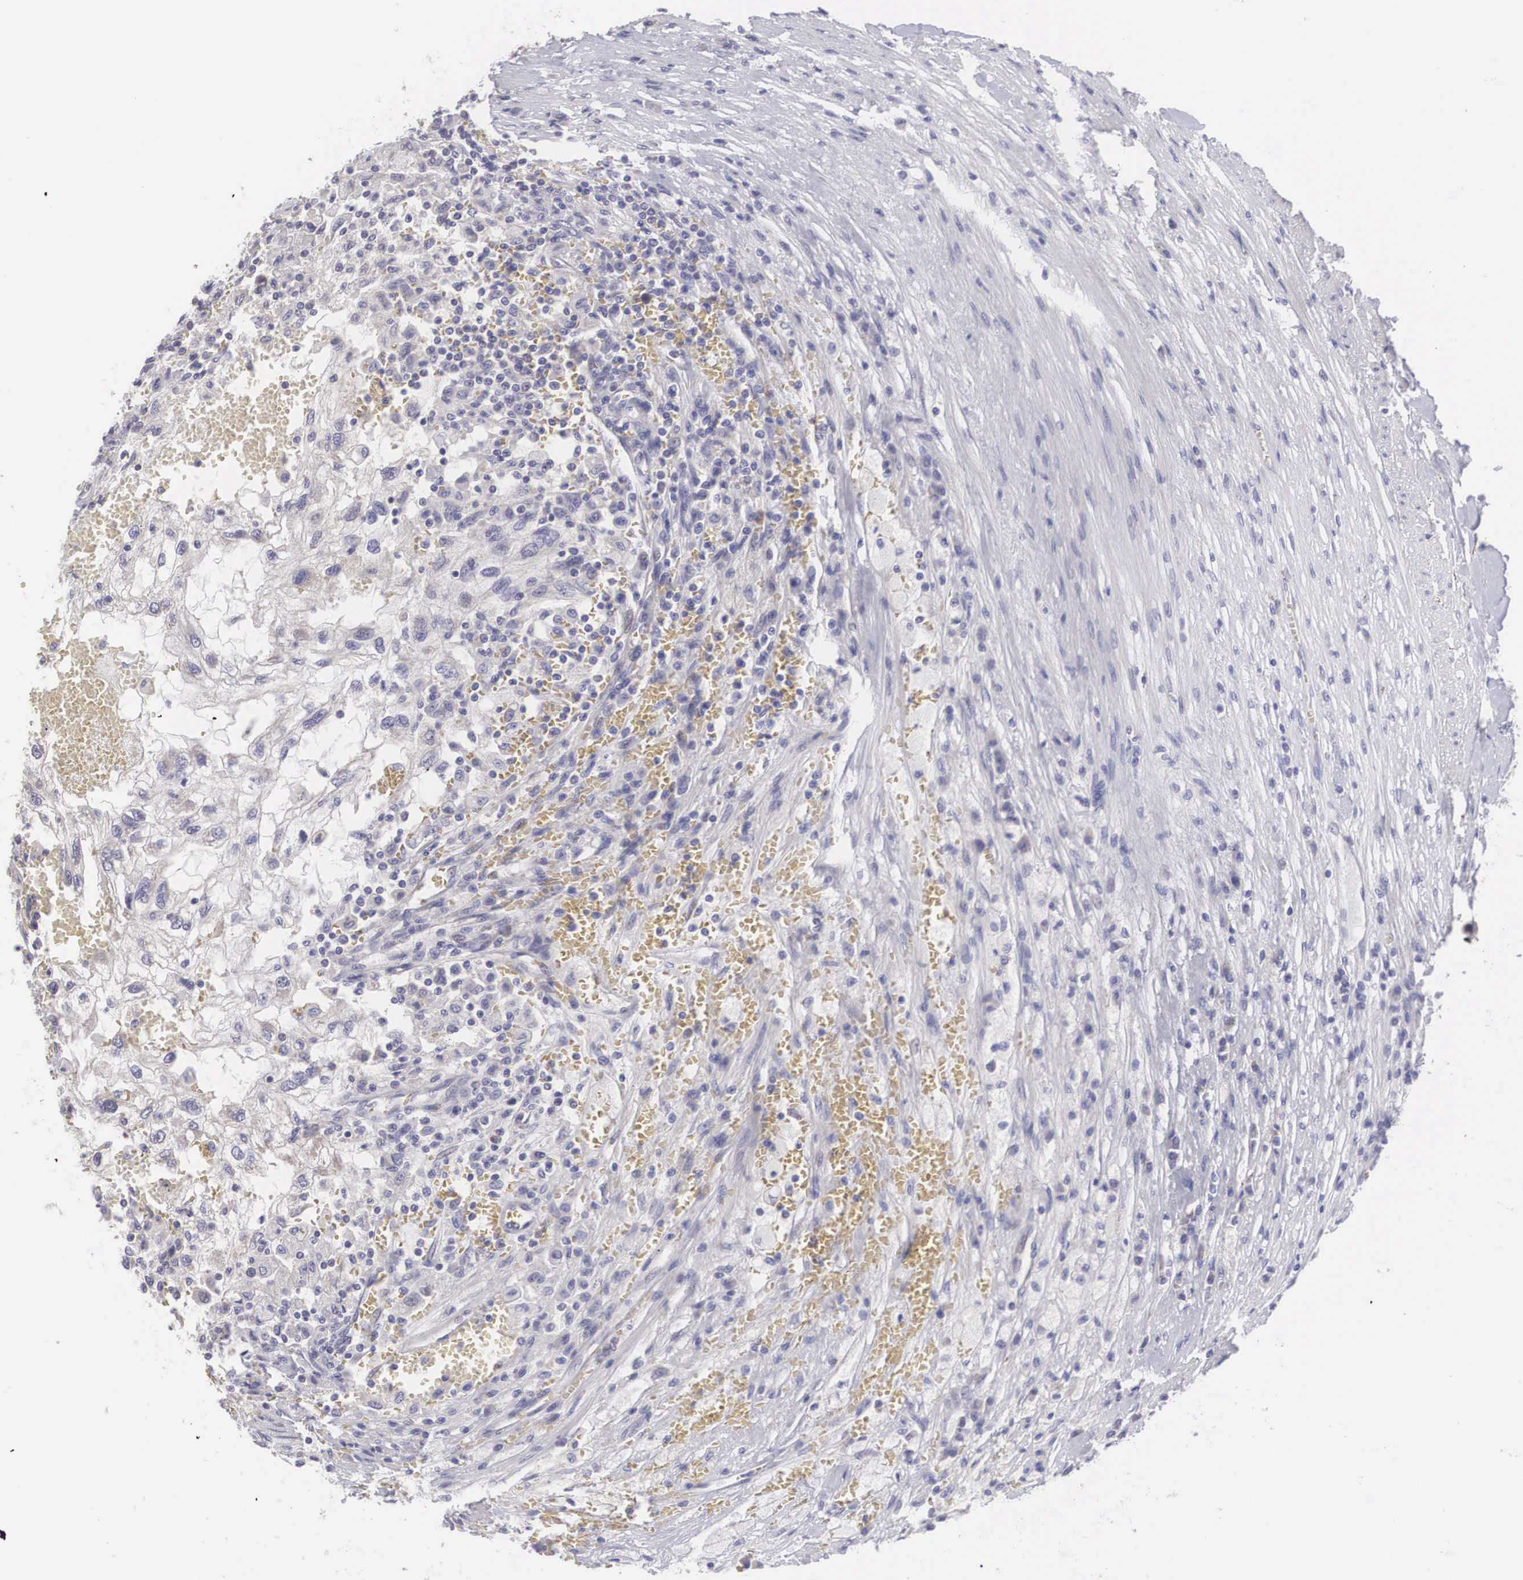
{"staining": {"intensity": "negative", "quantity": "none", "location": "none"}, "tissue": "renal cancer", "cell_type": "Tumor cells", "image_type": "cancer", "snomed": [{"axis": "morphology", "description": "Normal tissue, NOS"}, {"axis": "morphology", "description": "Adenocarcinoma, NOS"}, {"axis": "topography", "description": "Kidney"}], "caption": "Human renal cancer (adenocarcinoma) stained for a protein using IHC reveals no expression in tumor cells.", "gene": "TXLNG", "patient": {"sex": "male", "age": 71}}